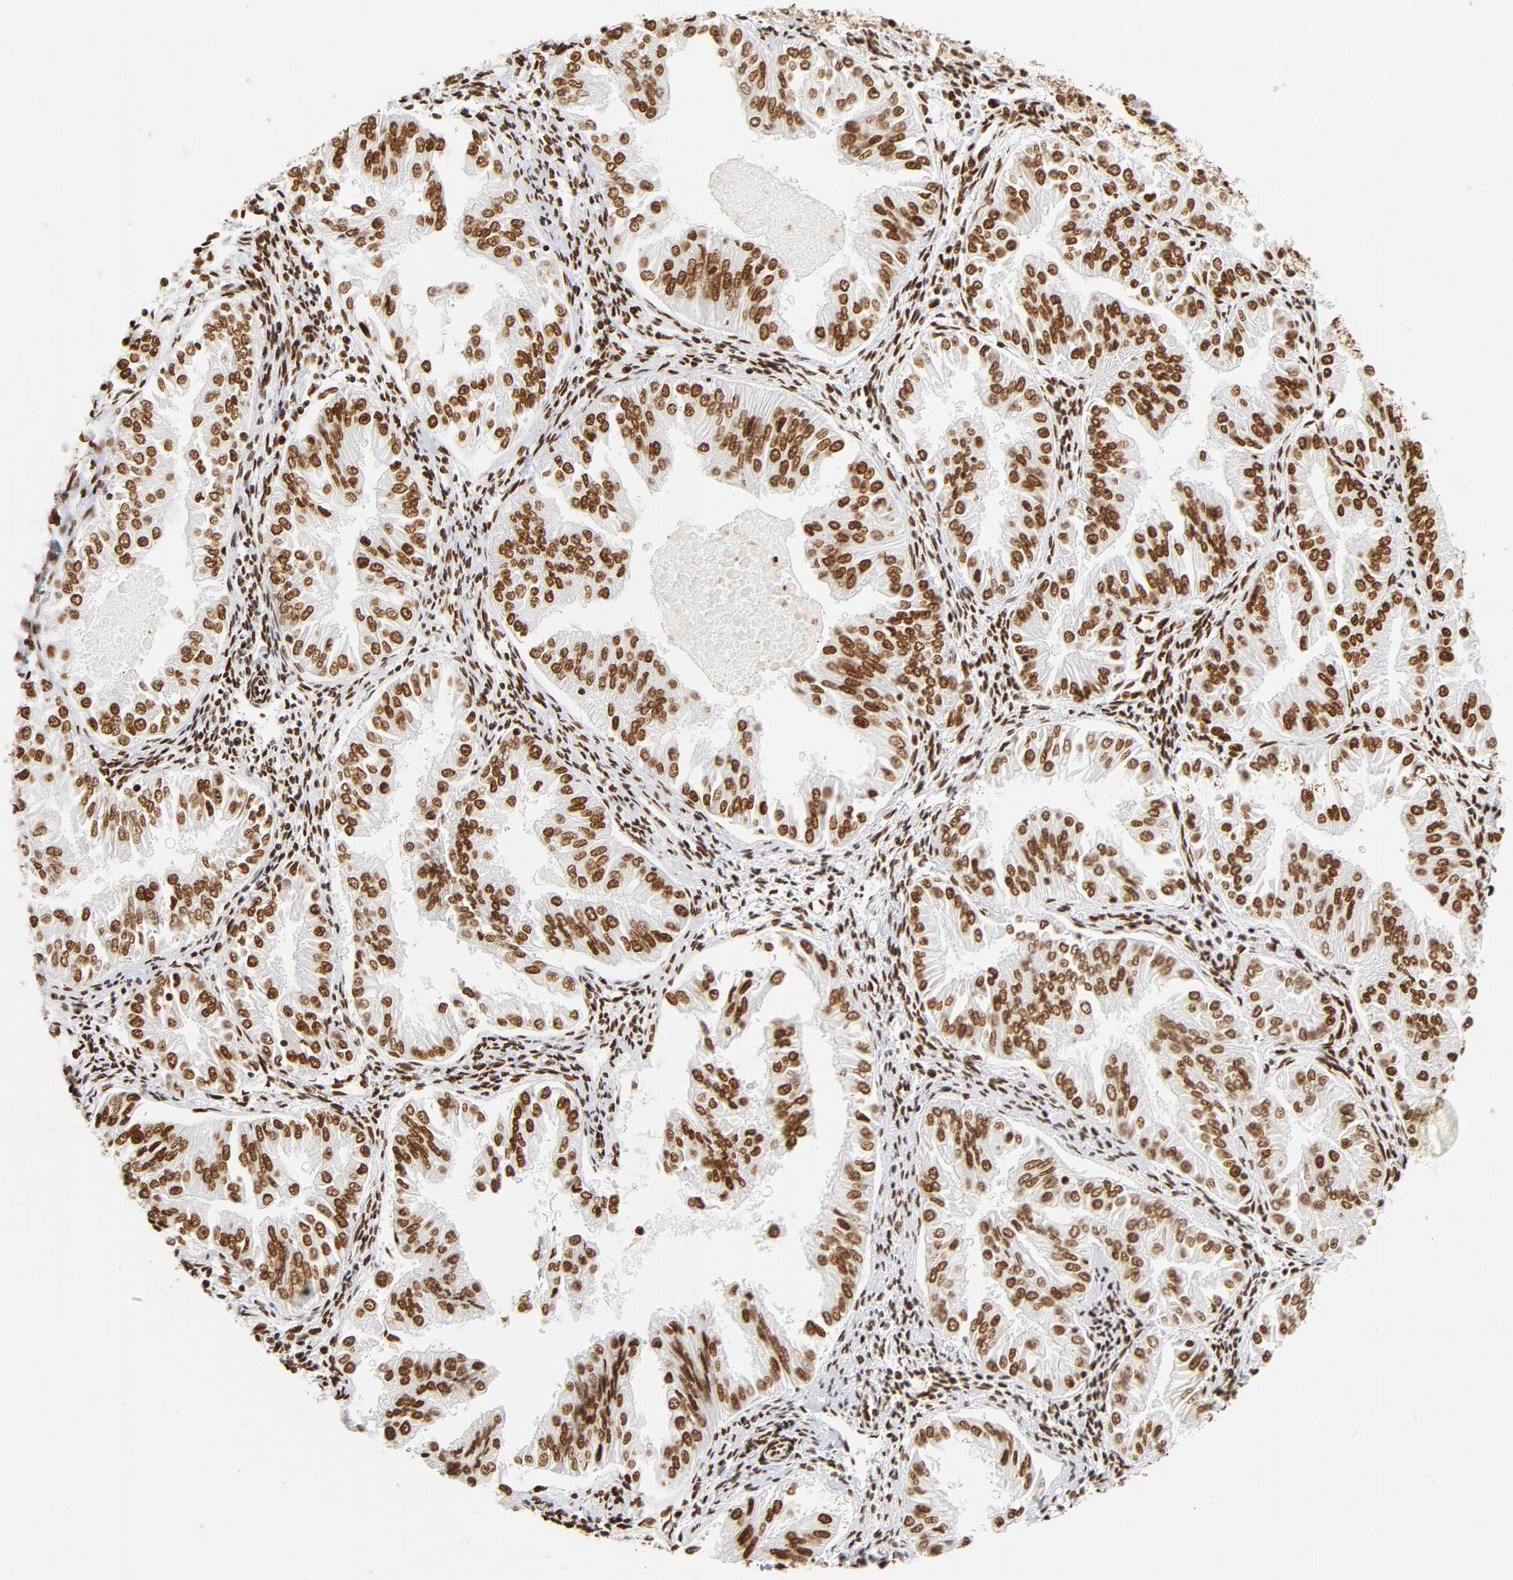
{"staining": {"intensity": "strong", "quantity": ">75%", "location": "nuclear"}, "tissue": "endometrial cancer", "cell_type": "Tumor cells", "image_type": "cancer", "snomed": [{"axis": "morphology", "description": "Adenocarcinoma, NOS"}, {"axis": "topography", "description": "Endometrium"}], "caption": "Endometrial cancer (adenocarcinoma) stained for a protein (brown) demonstrates strong nuclear positive positivity in about >75% of tumor cells.", "gene": "XRCC6", "patient": {"sex": "female", "age": 53}}